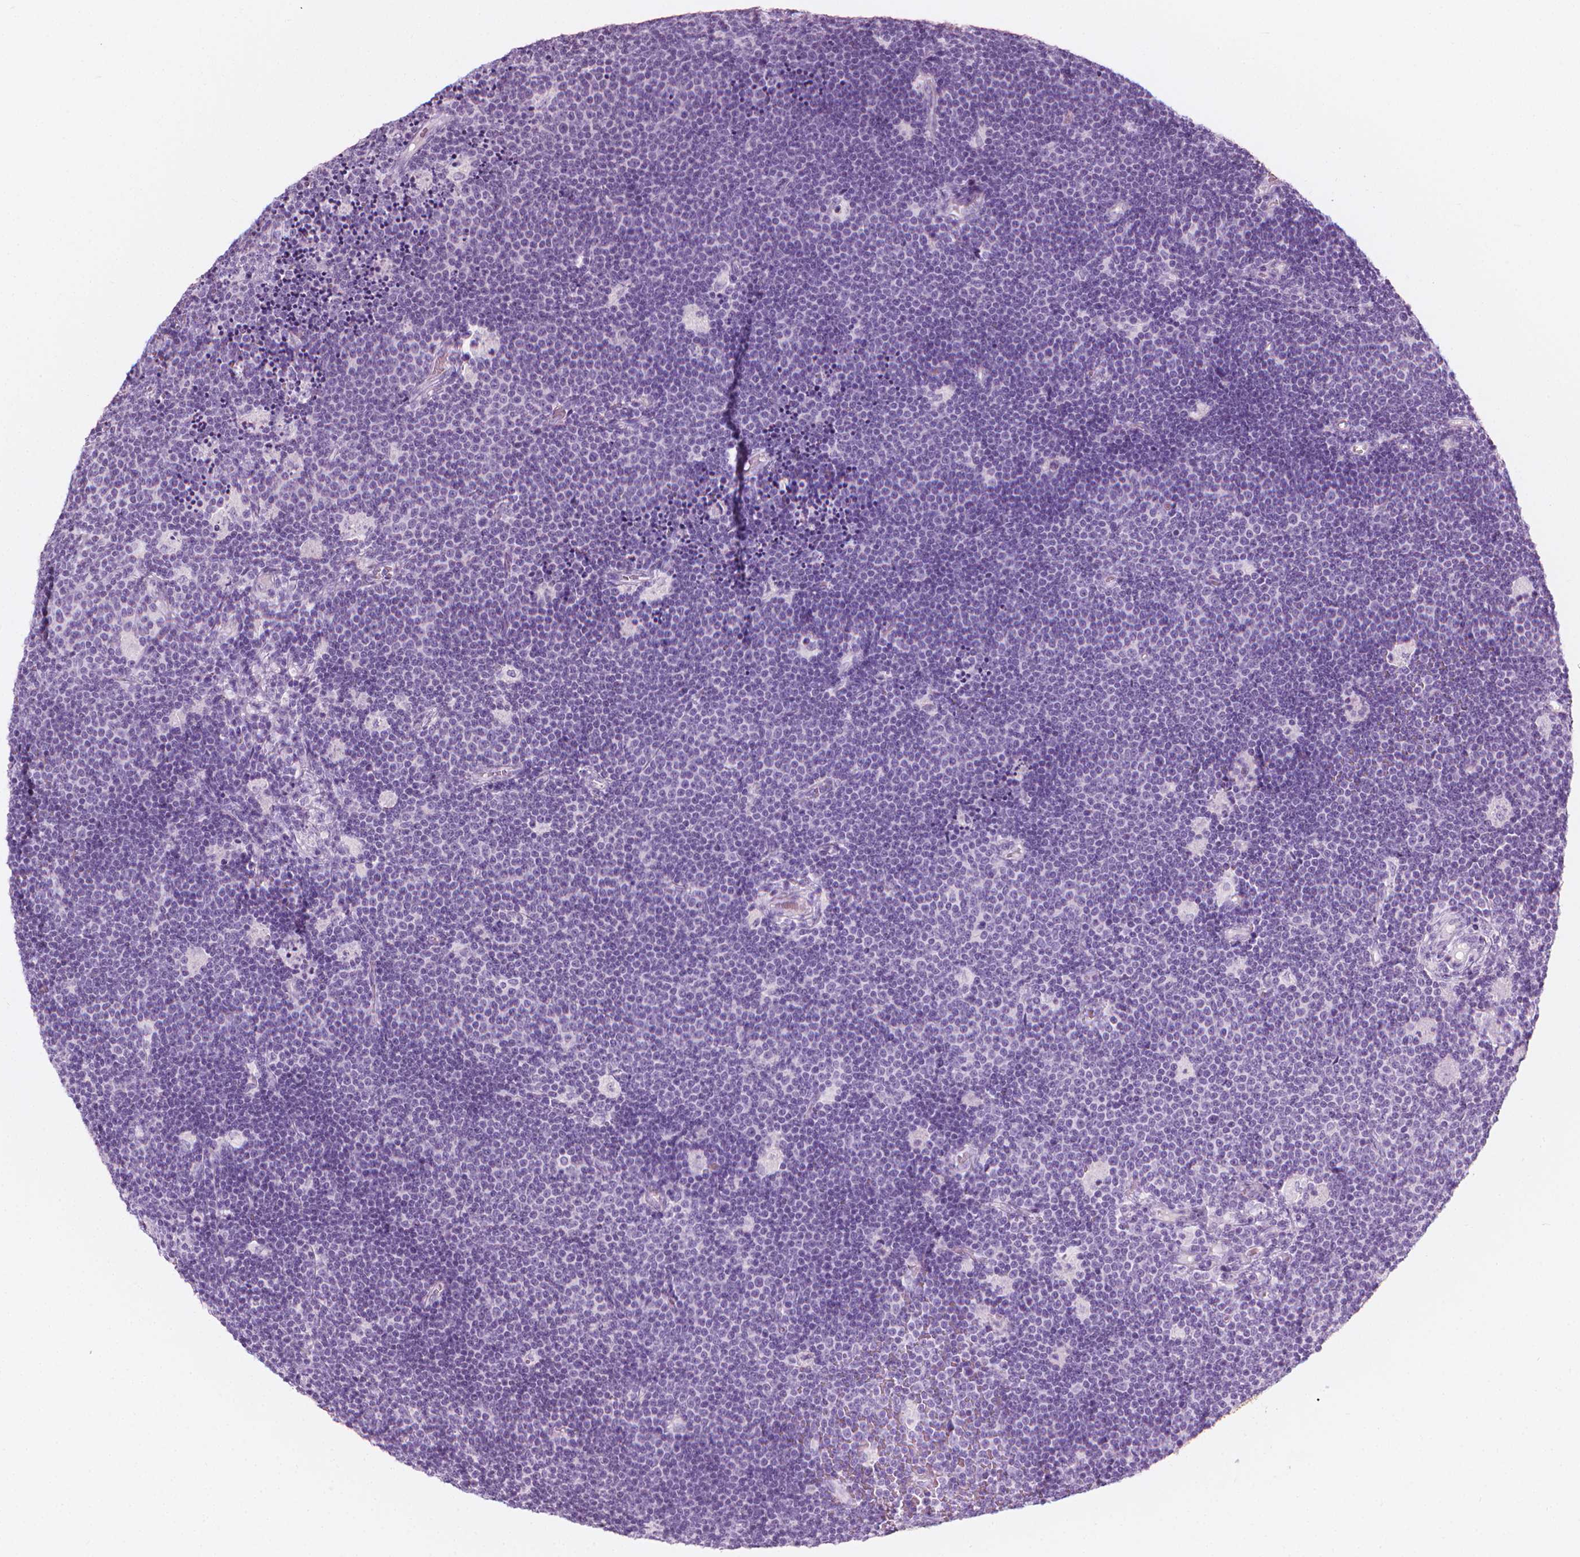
{"staining": {"intensity": "negative", "quantity": "none", "location": "none"}, "tissue": "lymphoma", "cell_type": "Tumor cells", "image_type": "cancer", "snomed": [{"axis": "morphology", "description": "Malignant lymphoma, non-Hodgkin's type, Low grade"}, {"axis": "topography", "description": "Brain"}], "caption": "This micrograph is of low-grade malignant lymphoma, non-Hodgkin's type stained with IHC to label a protein in brown with the nuclei are counter-stained blue. There is no staining in tumor cells. The staining is performed using DAB brown chromogen with nuclei counter-stained in using hematoxylin.", "gene": "SCG3", "patient": {"sex": "female", "age": 66}}